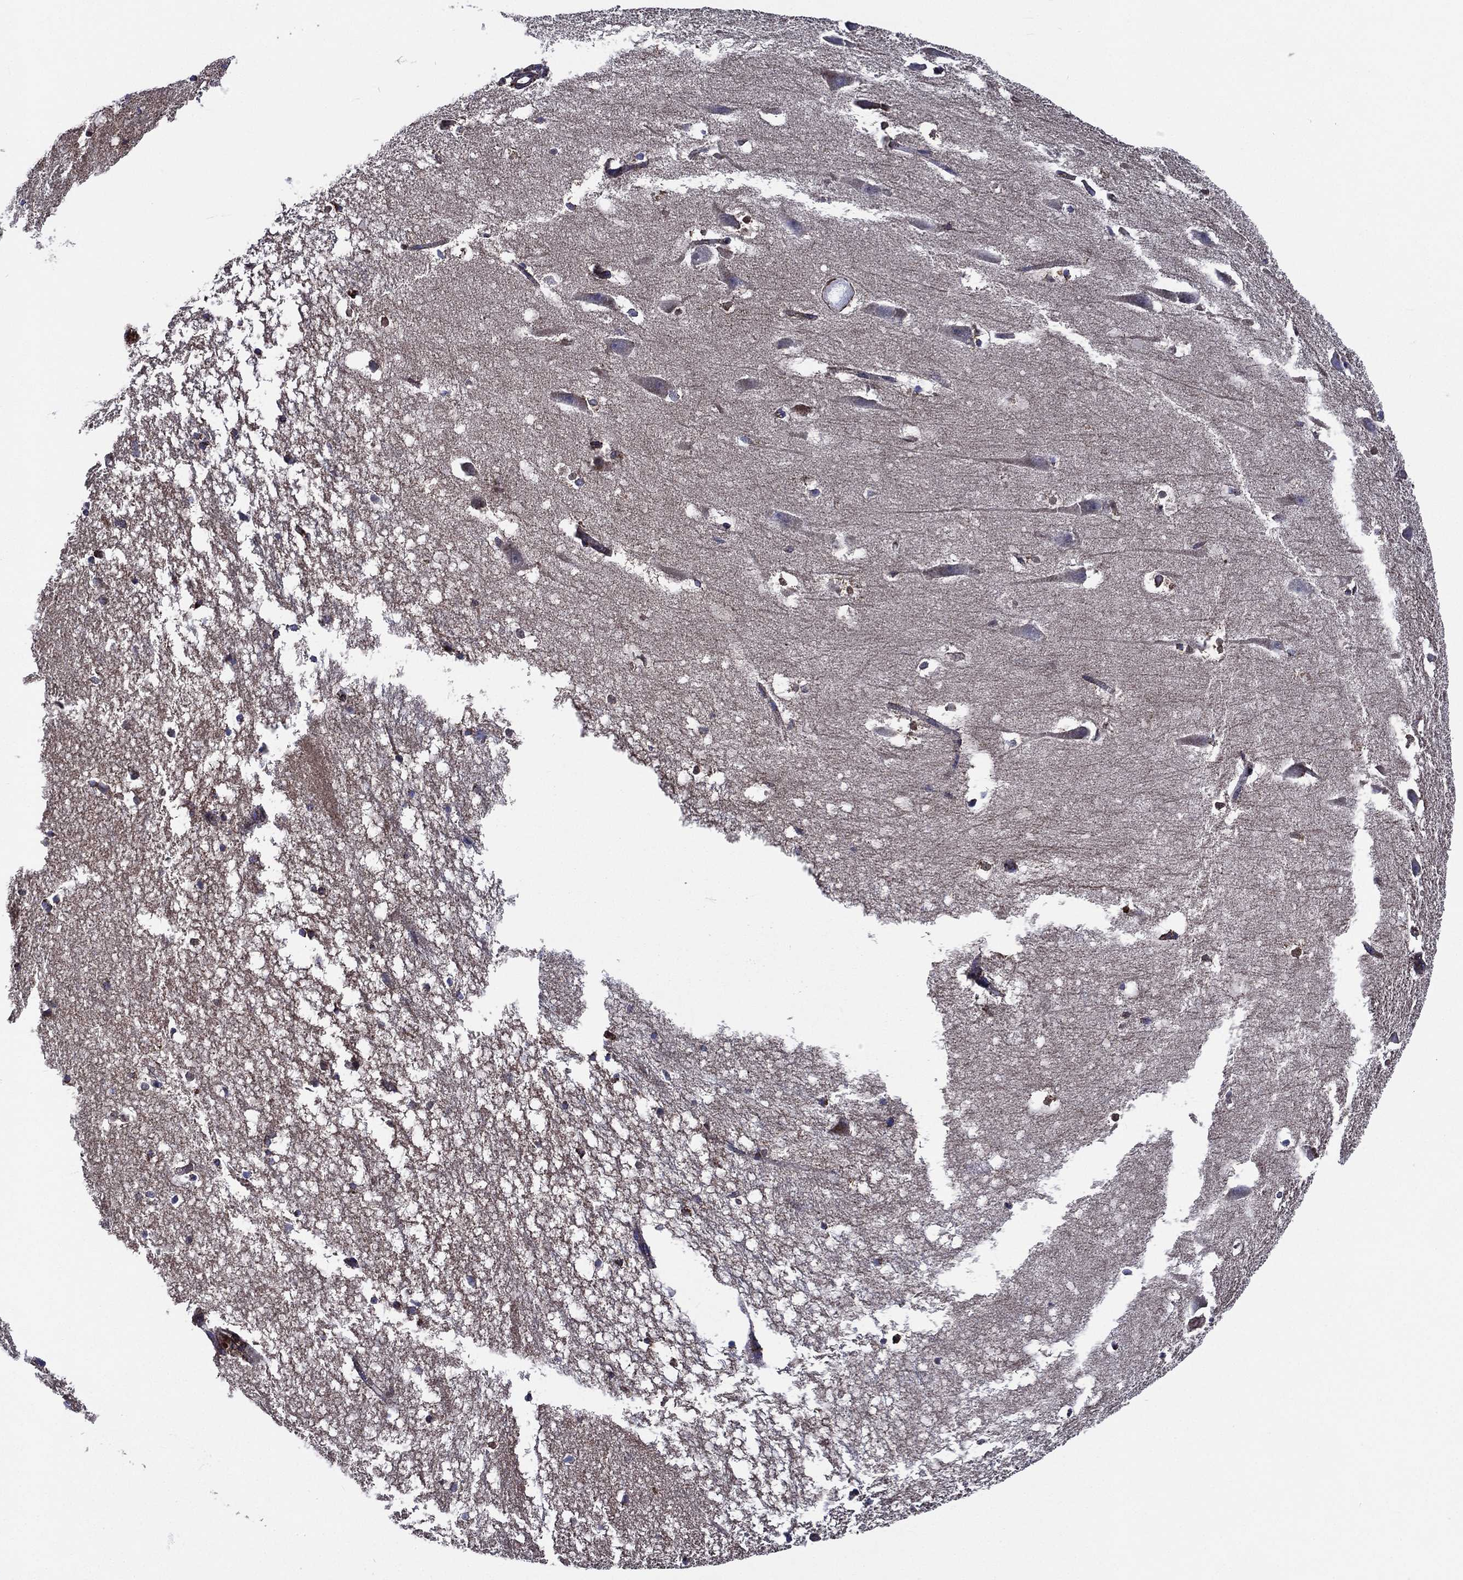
{"staining": {"intensity": "moderate", "quantity": "<25%", "location": "cytoplasmic/membranous"}, "tissue": "hippocampus", "cell_type": "Glial cells", "image_type": "normal", "snomed": [{"axis": "morphology", "description": "Normal tissue, NOS"}, {"axis": "topography", "description": "Lateral ventricle wall"}, {"axis": "topography", "description": "Hippocampus"}], "caption": "Human hippocampus stained for a protein (brown) exhibits moderate cytoplasmic/membranous positive expression in about <25% of glial cells.", "gene": "ANKRD37", "patient": {"sex": "female", "age": 63}}